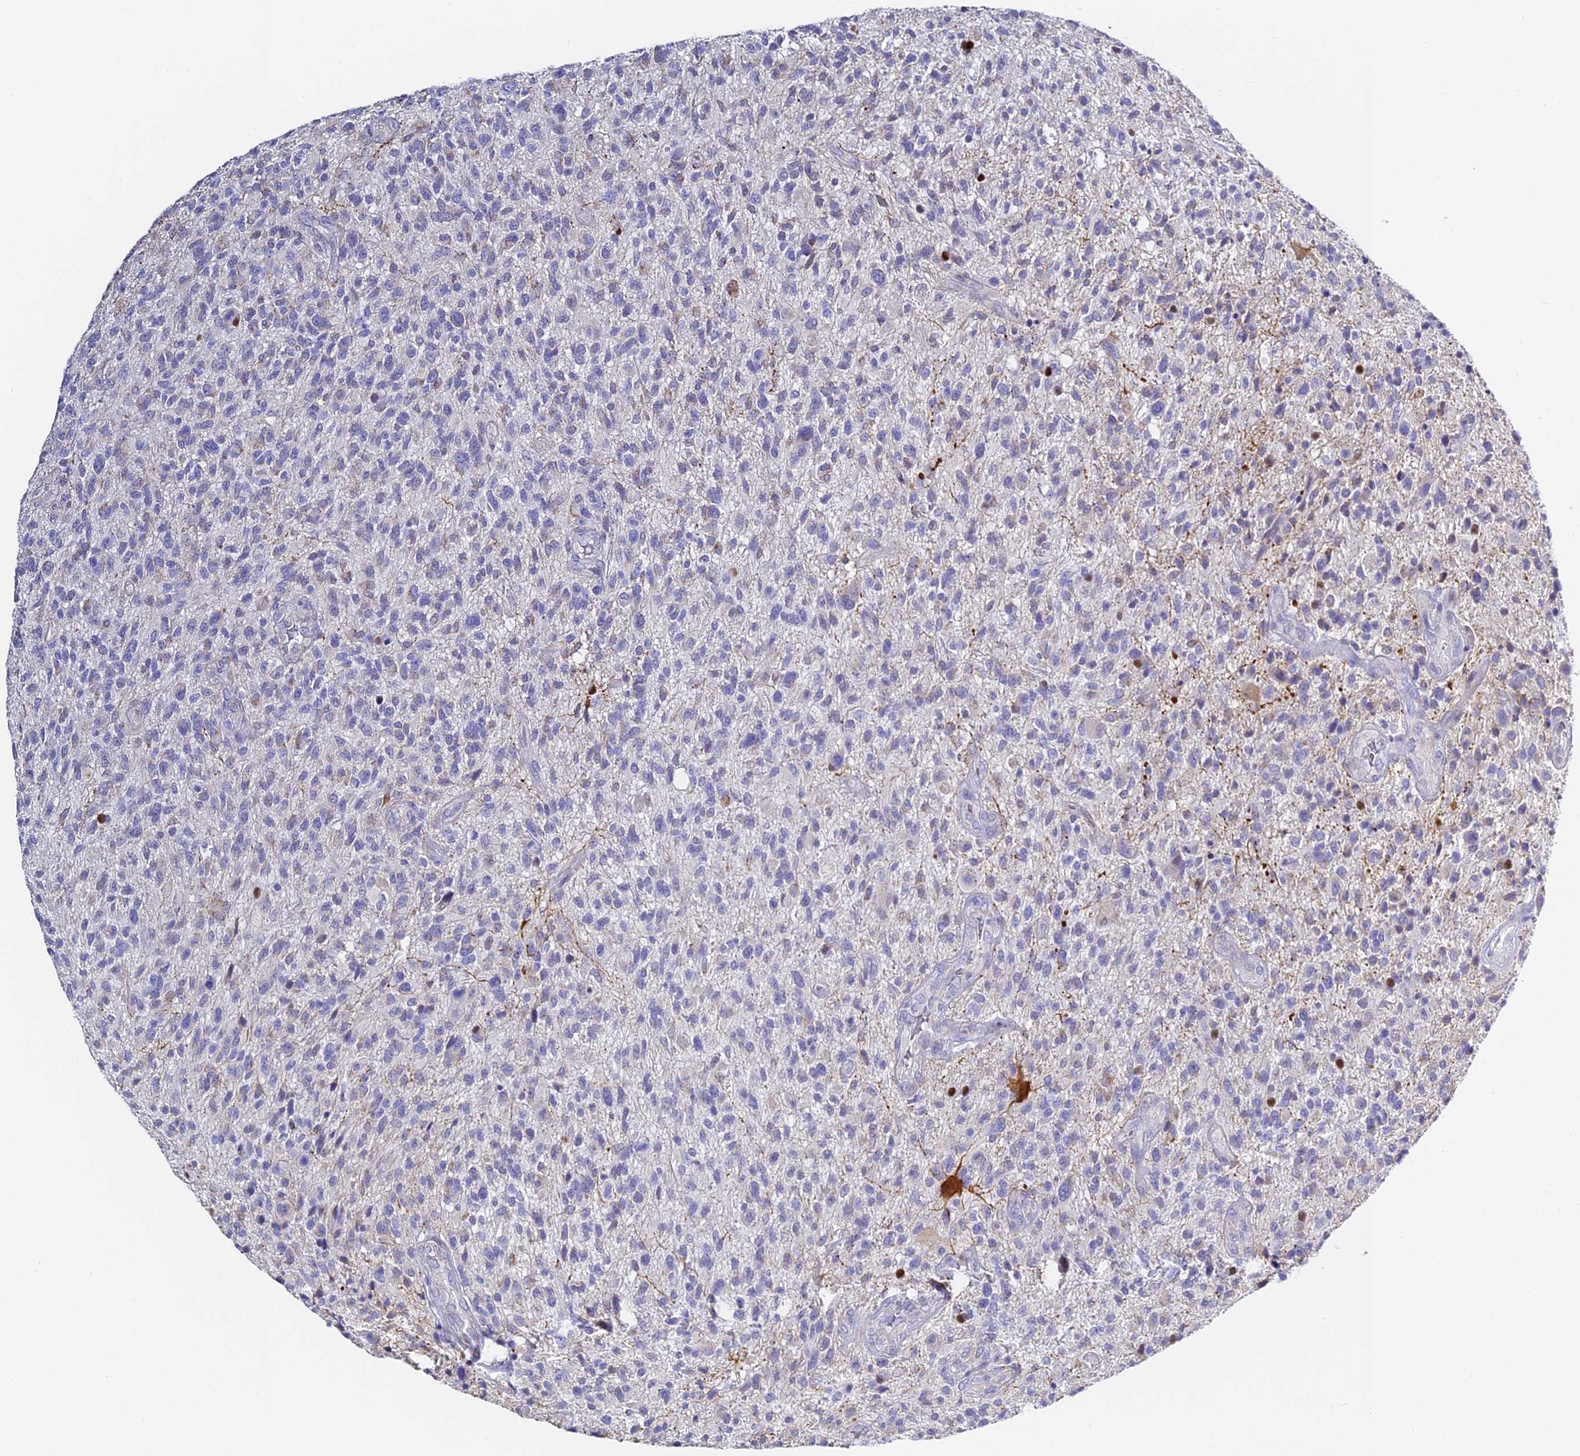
{"staining": {"intensity": "negative", "quantity": "none", "location": "none"}, "tissue": "glioma", "cell_type": "Tumor cells", "image_type": "cancer", "snomed": [{"axis": "morphology", "description": "Glioma, malignant, High grade"}, {"axis": "topography", "description": "Brain"}], "caption": "Immunohistochemistry image of human malignant glioma (high-grade) stained for a protein (brown), which shows no expression in tumor cells.", "gene": "SERP1", "patient": {"sex": "male", "age": 47}}